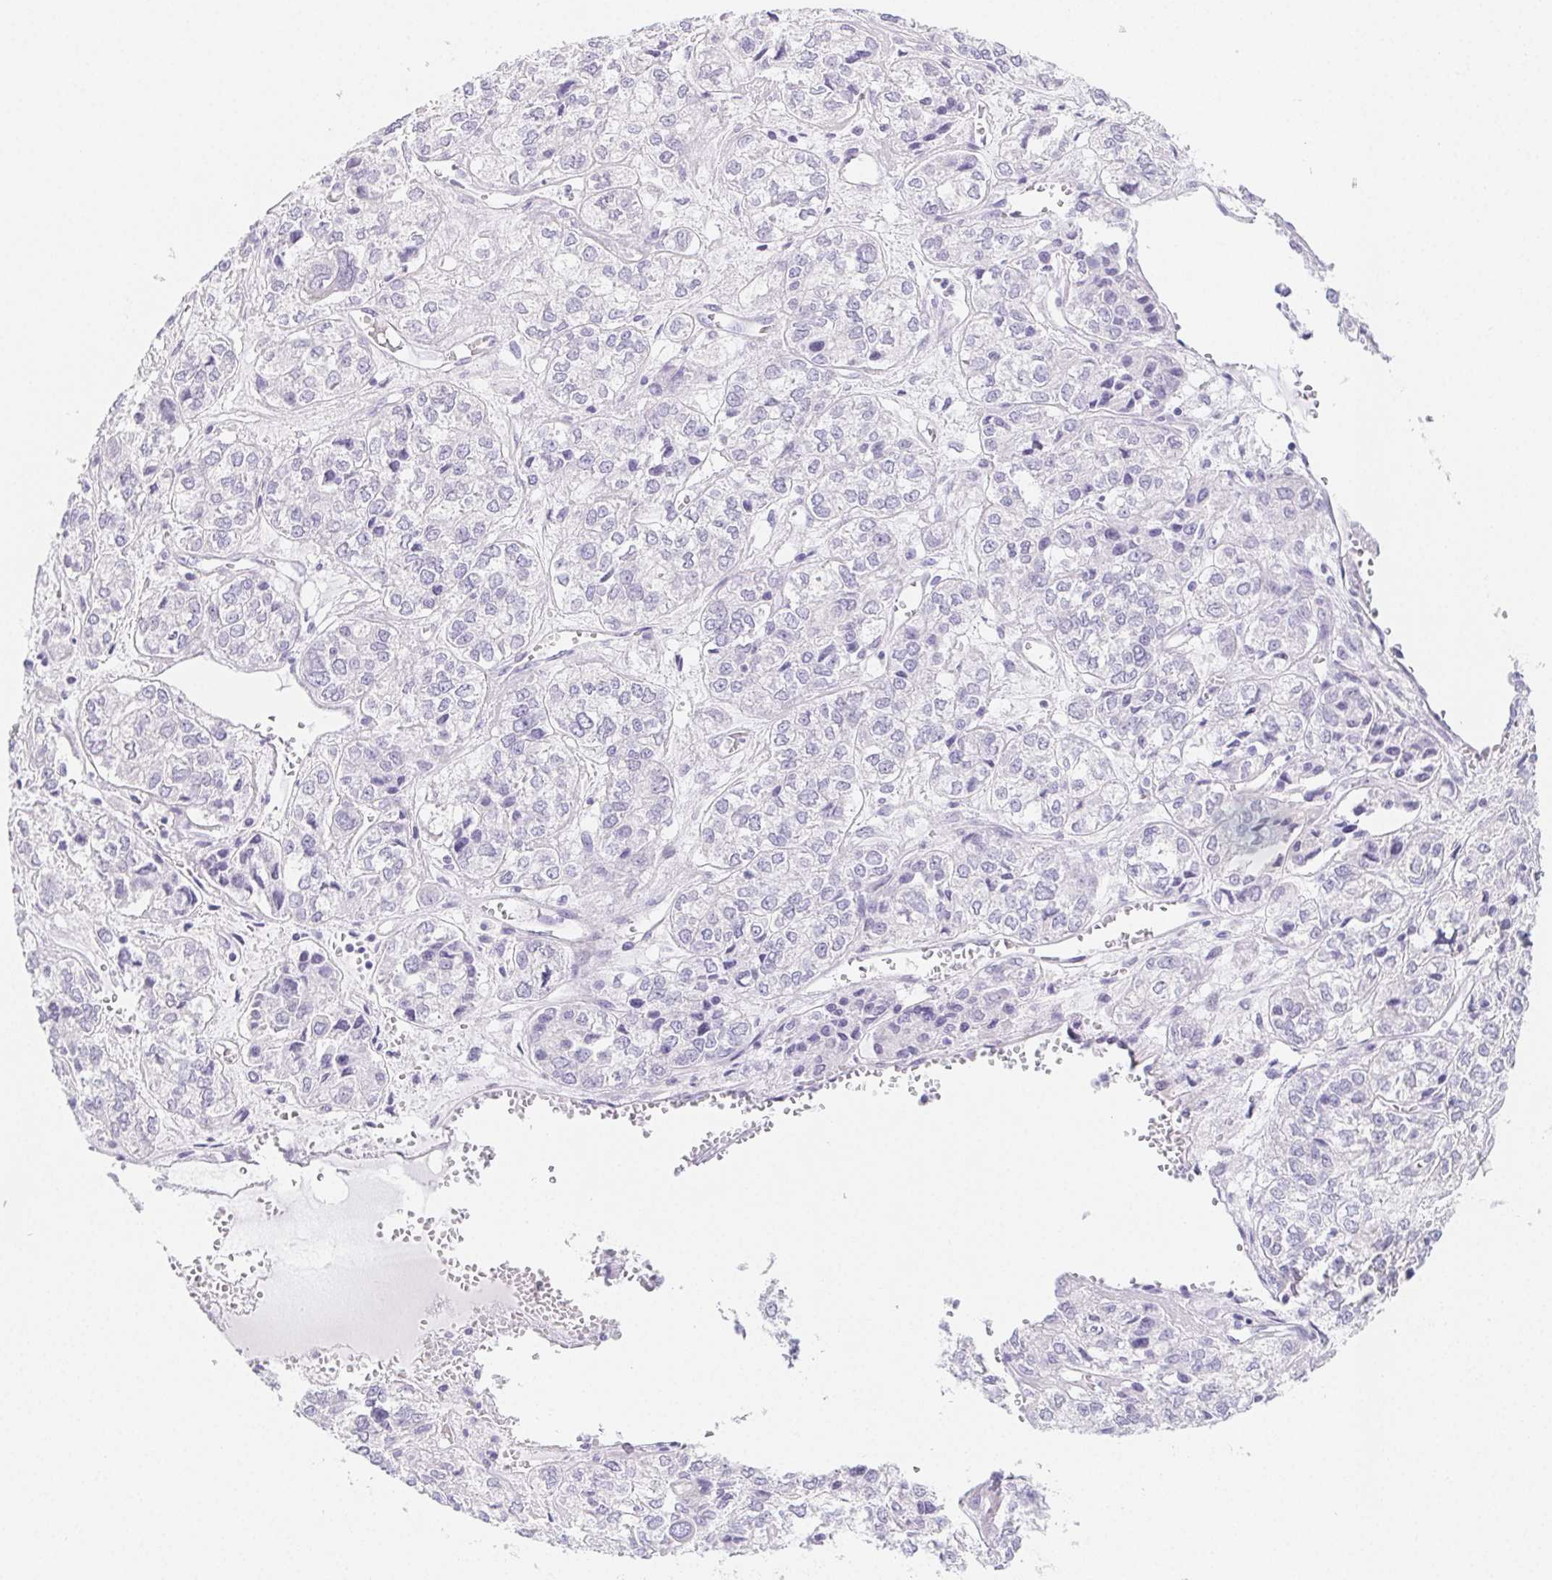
{"staining": {"intensity": "negative", "quantity": "none", "location": "none"}, "tissue": "ovarian cancer", "cell_type": "Tumor cells", "image_type": "cancer", "snomed": [{"axis": "morphology", "description": "Carcinoma, endometroid"}, {"axis": "topography", "description": "Ovary"}], "caption": "Immunohistochemical staining of human ovarian endometroid carcinoma shows no significant expression in tumor cells.", "gene": "ZBBX", "patient": {"sex": "female", "age": 64}}